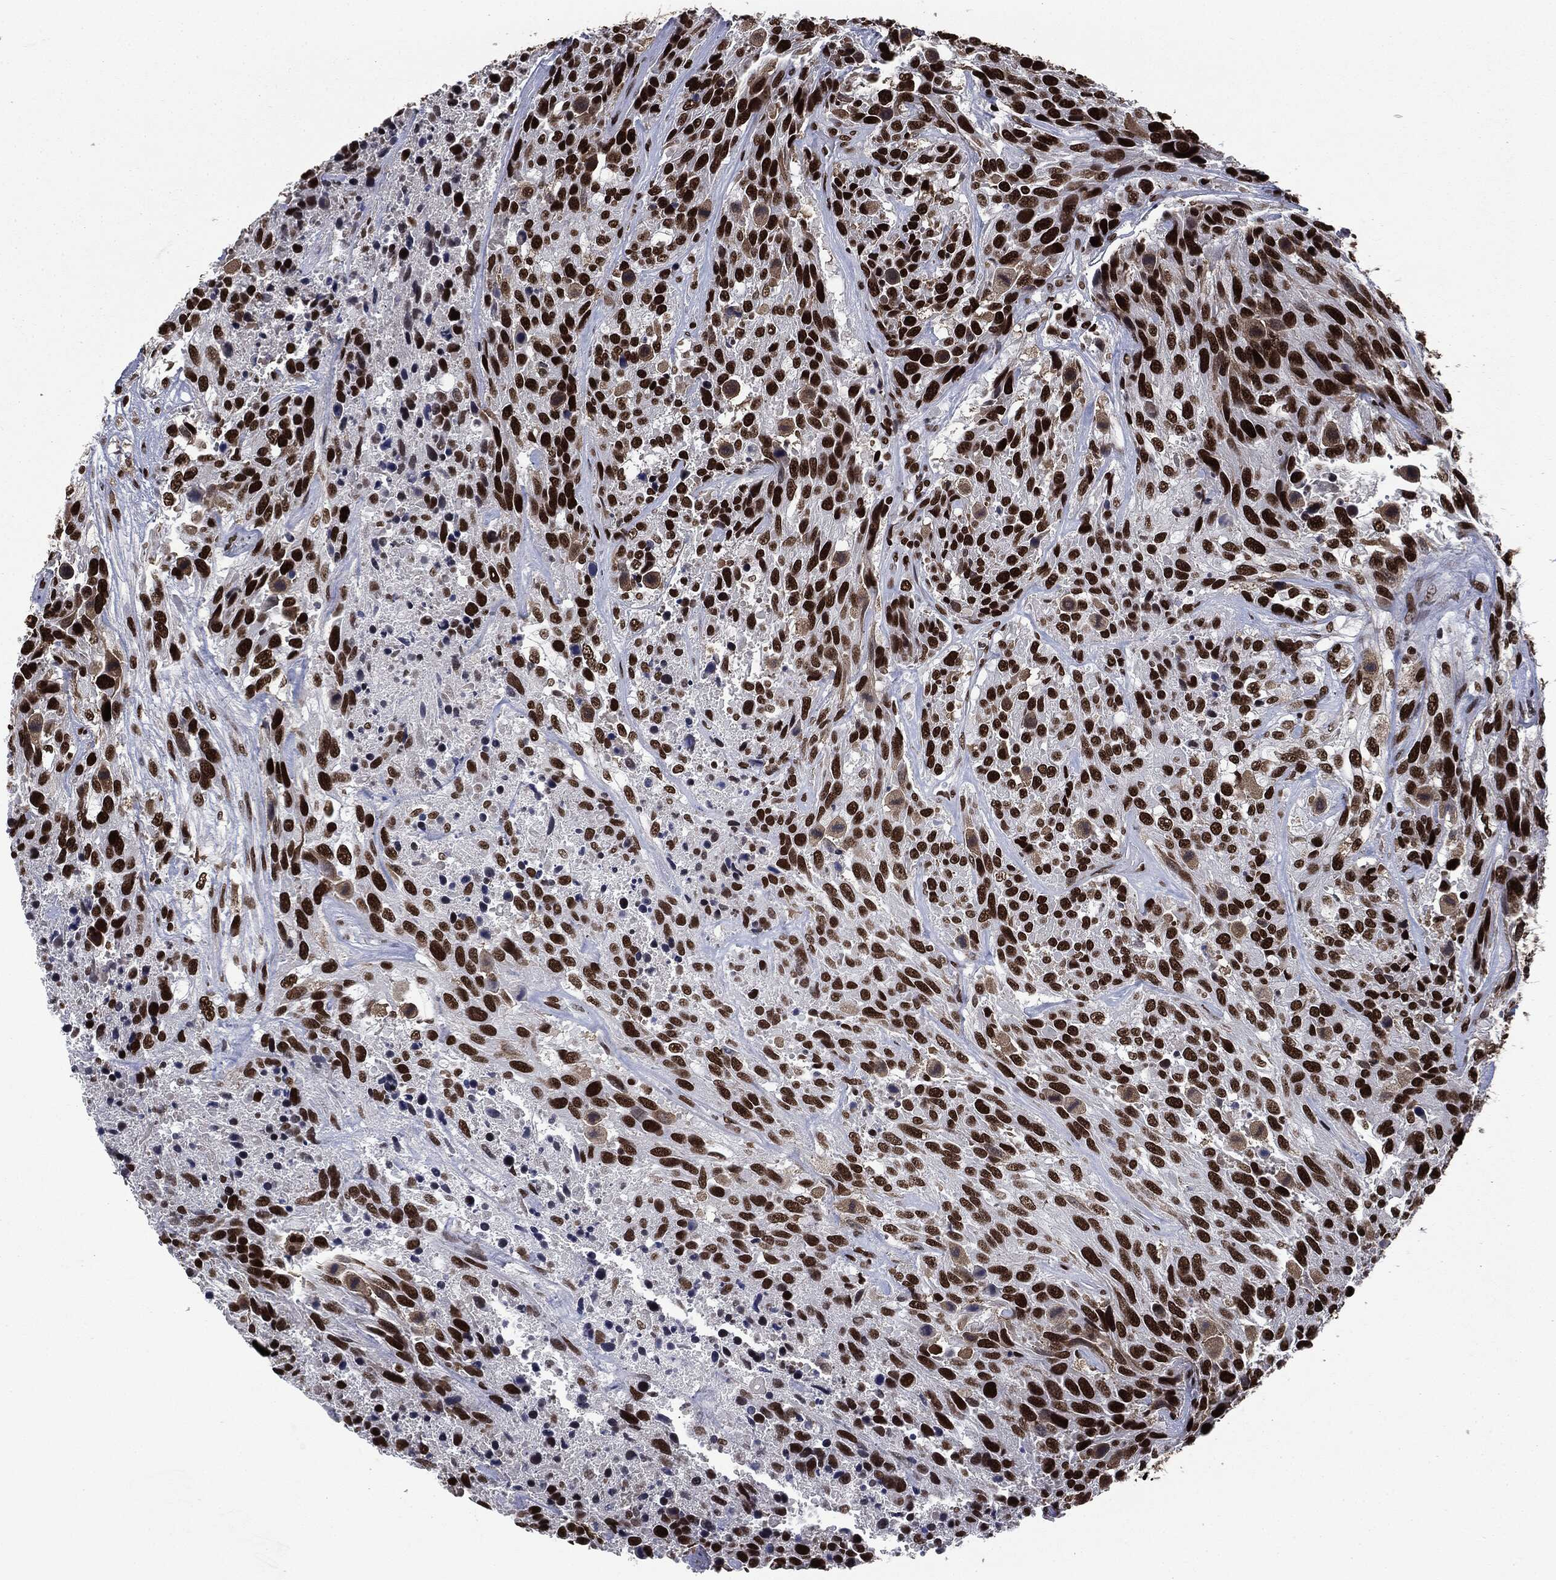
{"staining": {"intensity": "strong", "quantity": ">75%", "location": "nuclear"}, "tissue": "urothelial cancer", "cell_type": "Tumor cells", "image_type": "cancer", "snomed": [{"axis": "morphology", "description": "Urothelial carcinoma, High grade"}, {"axis": "topography", "description": "Urinary bladder"}], "caption": "There is high levels of strong nuclear expression in tumor cells of high-grade urothelial carcinoma, as demonstrated by immunohistochemical staining (brown color).", "gene": "MSH2", "patient": {"sex": "female", "age": 70}}